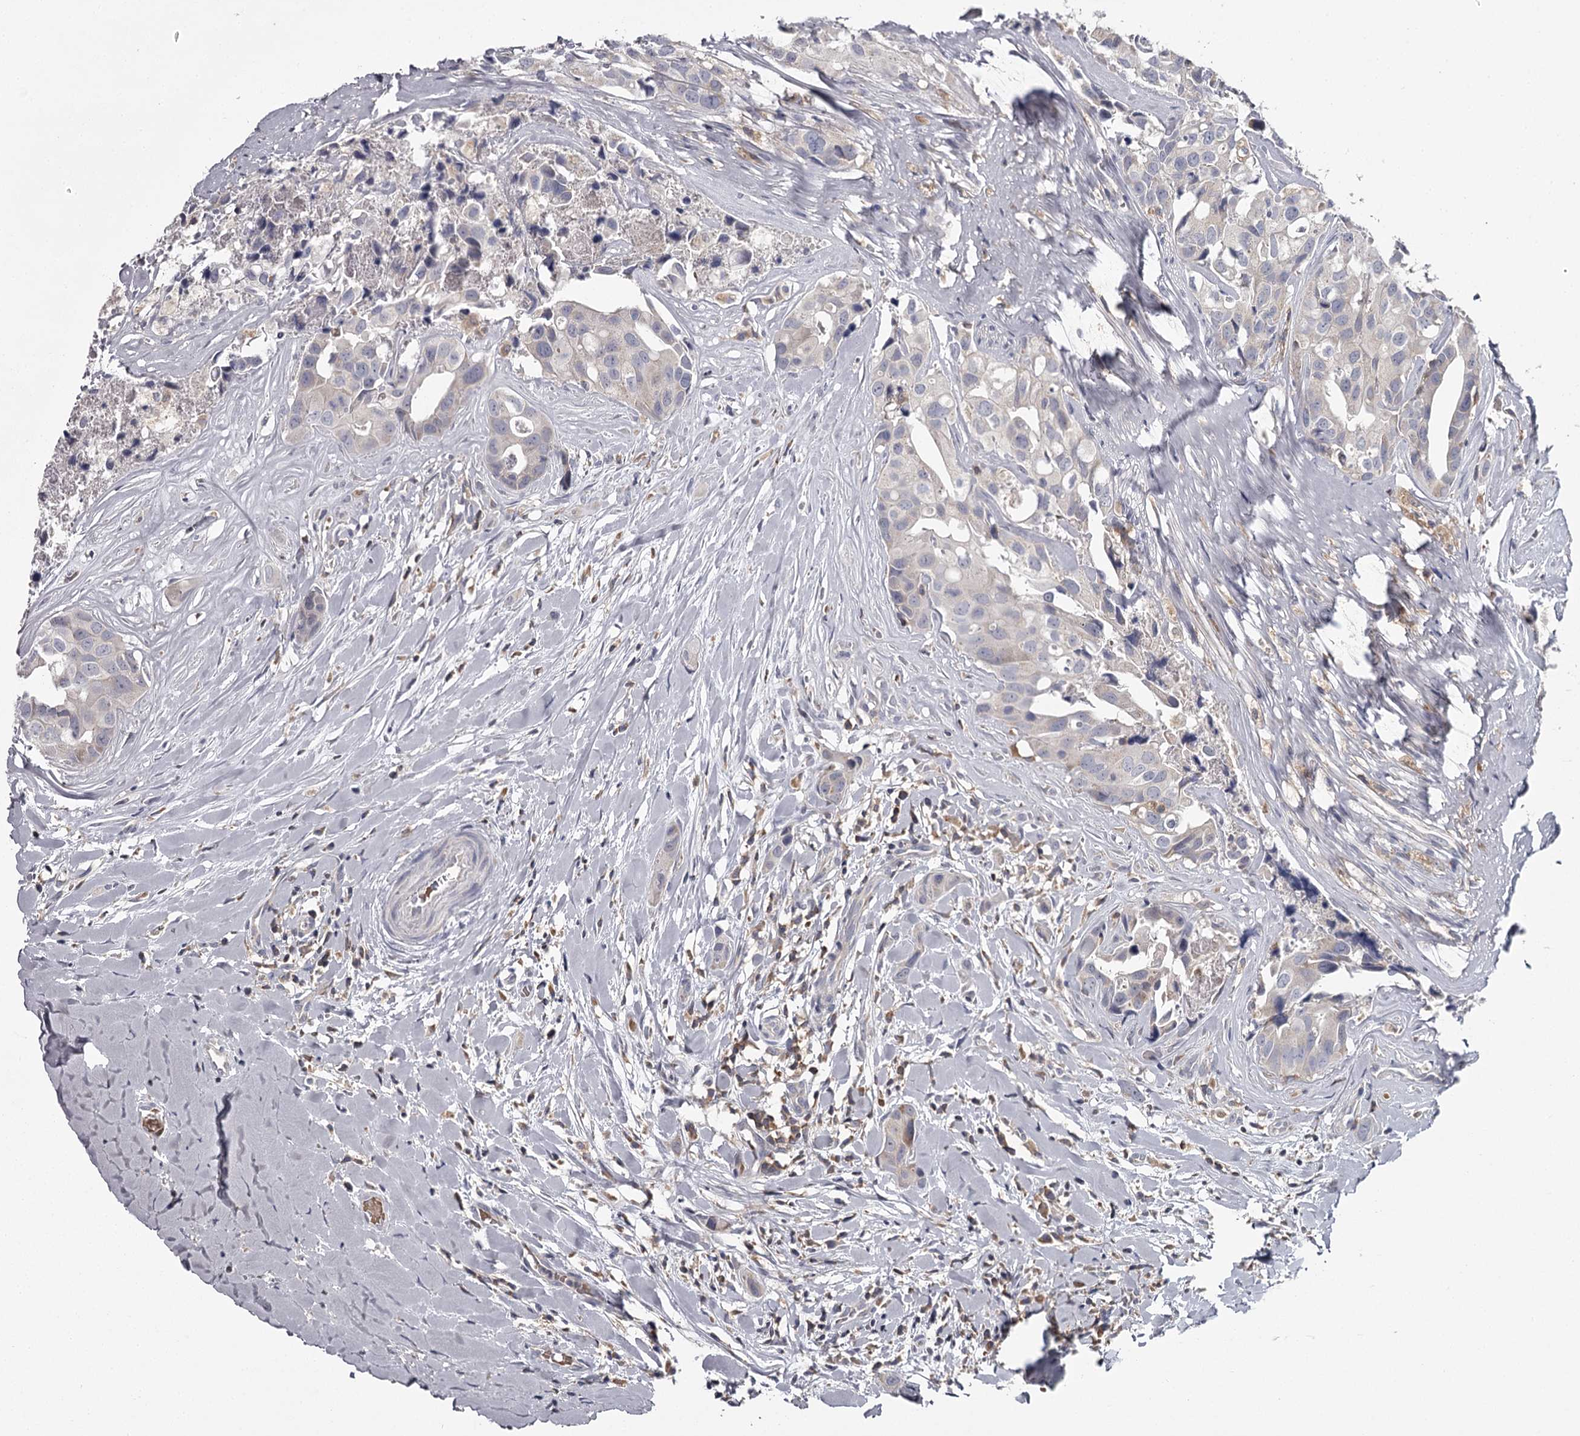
{"staining": {"intensity": "negative", "quantity": "none", "location": "none"}, "tissue": "head and neck cancer", "cell_type": "Tumor cells", "image_type": "cancer", "snomed": [{"axis": "morphology", "description": "Adenocarcinoma, NOS"}, {"axis": "morphology", "description": "Adenocarcinoma, metastatic, NOS"}, {"axis": "topography", "description": "Head-Neck"}], "caption": "Immunohistochemistry photomicrograph of metastatic adenocarcinoma (head and neck) stained for a protein (brown), which displays no positivity in tumor cells.", "gene": "RASSF6", "patient": {"sex": "male", "age": 75}}